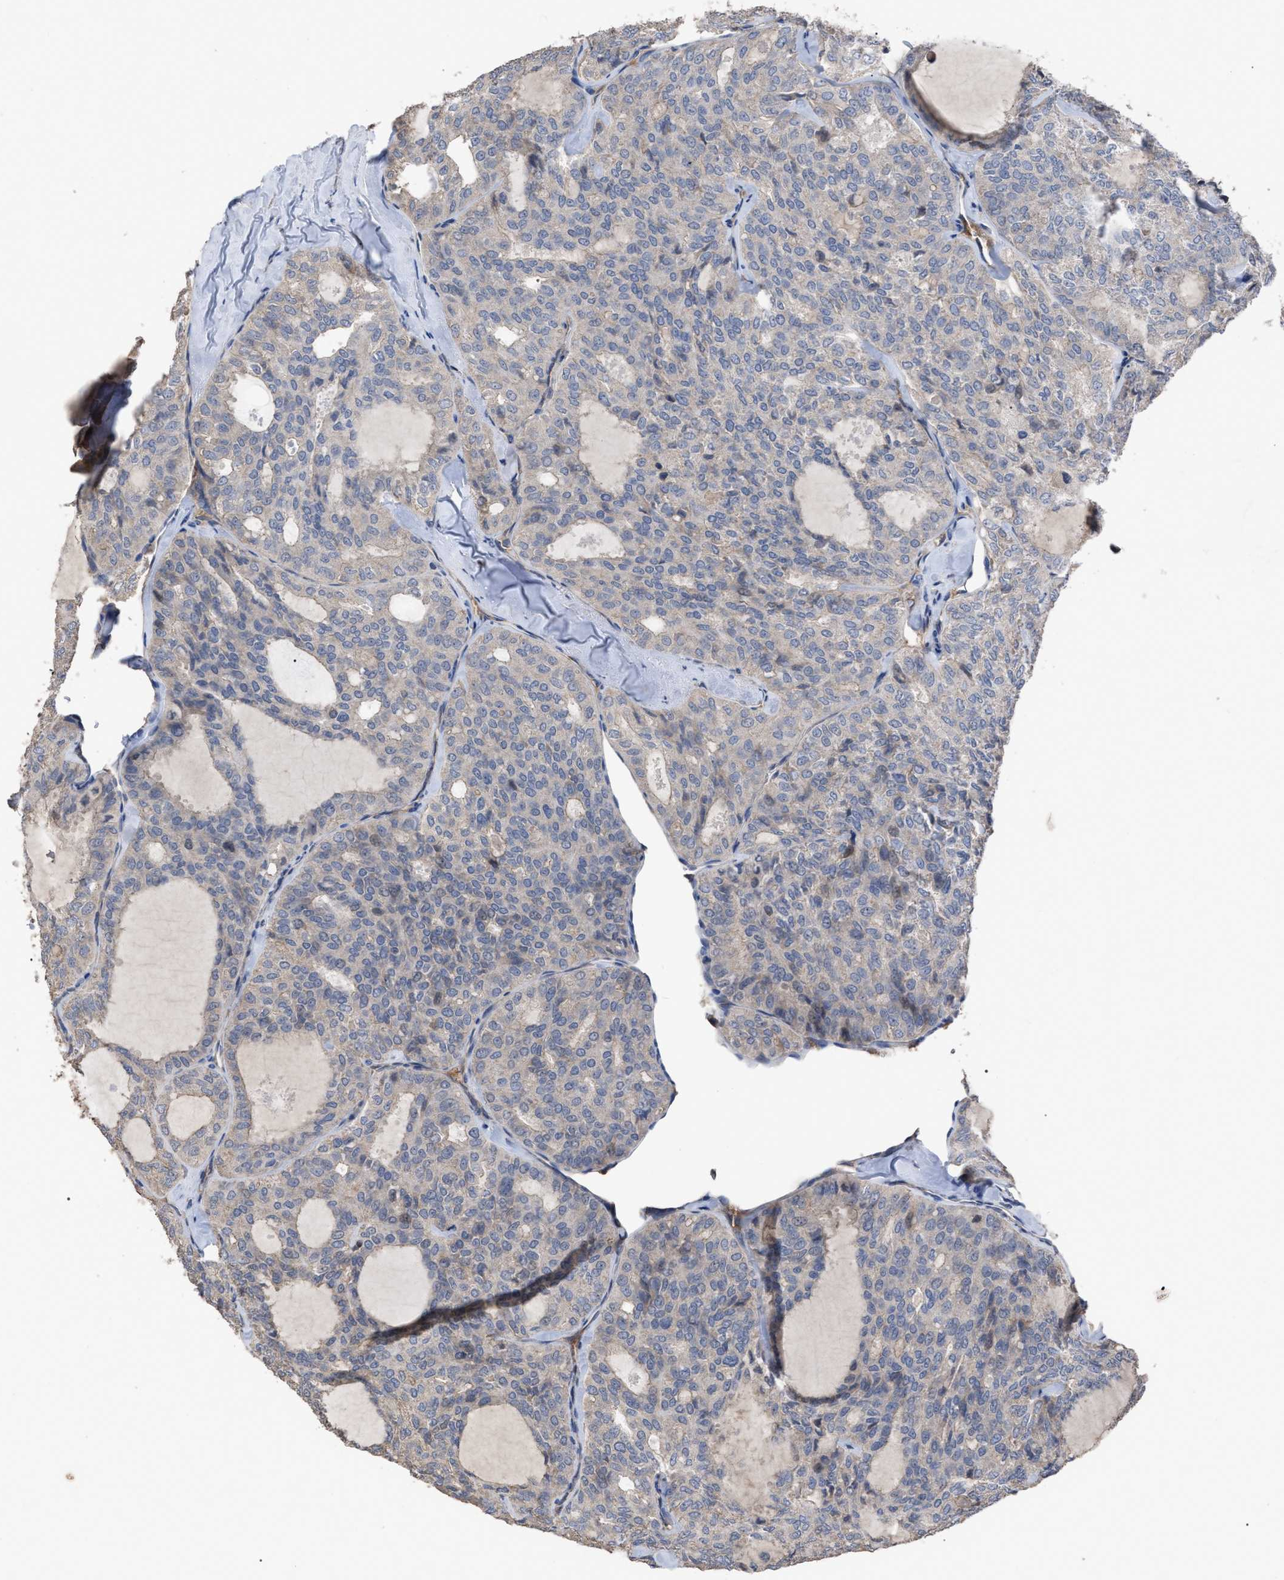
{"staining": {"intensity": "negative", "quantity": "none", "location": "none"}, "tissue": "thyroid cancer", "cell_type": "Tumor cells", "image_type": "cancer", "snomed": [{"axis": "morphology", "description": "Follicular adenoma carcinoma, NOS"}, {"axis": "topography", "description": "Thyroid gland"}], "caption": "Thyroid cancer stained for a protein using immunohistochemistry demonstrates no staining tumor cells.", "gene": "BTN2A1", "patient": {"sex": "male", "age": 75}}